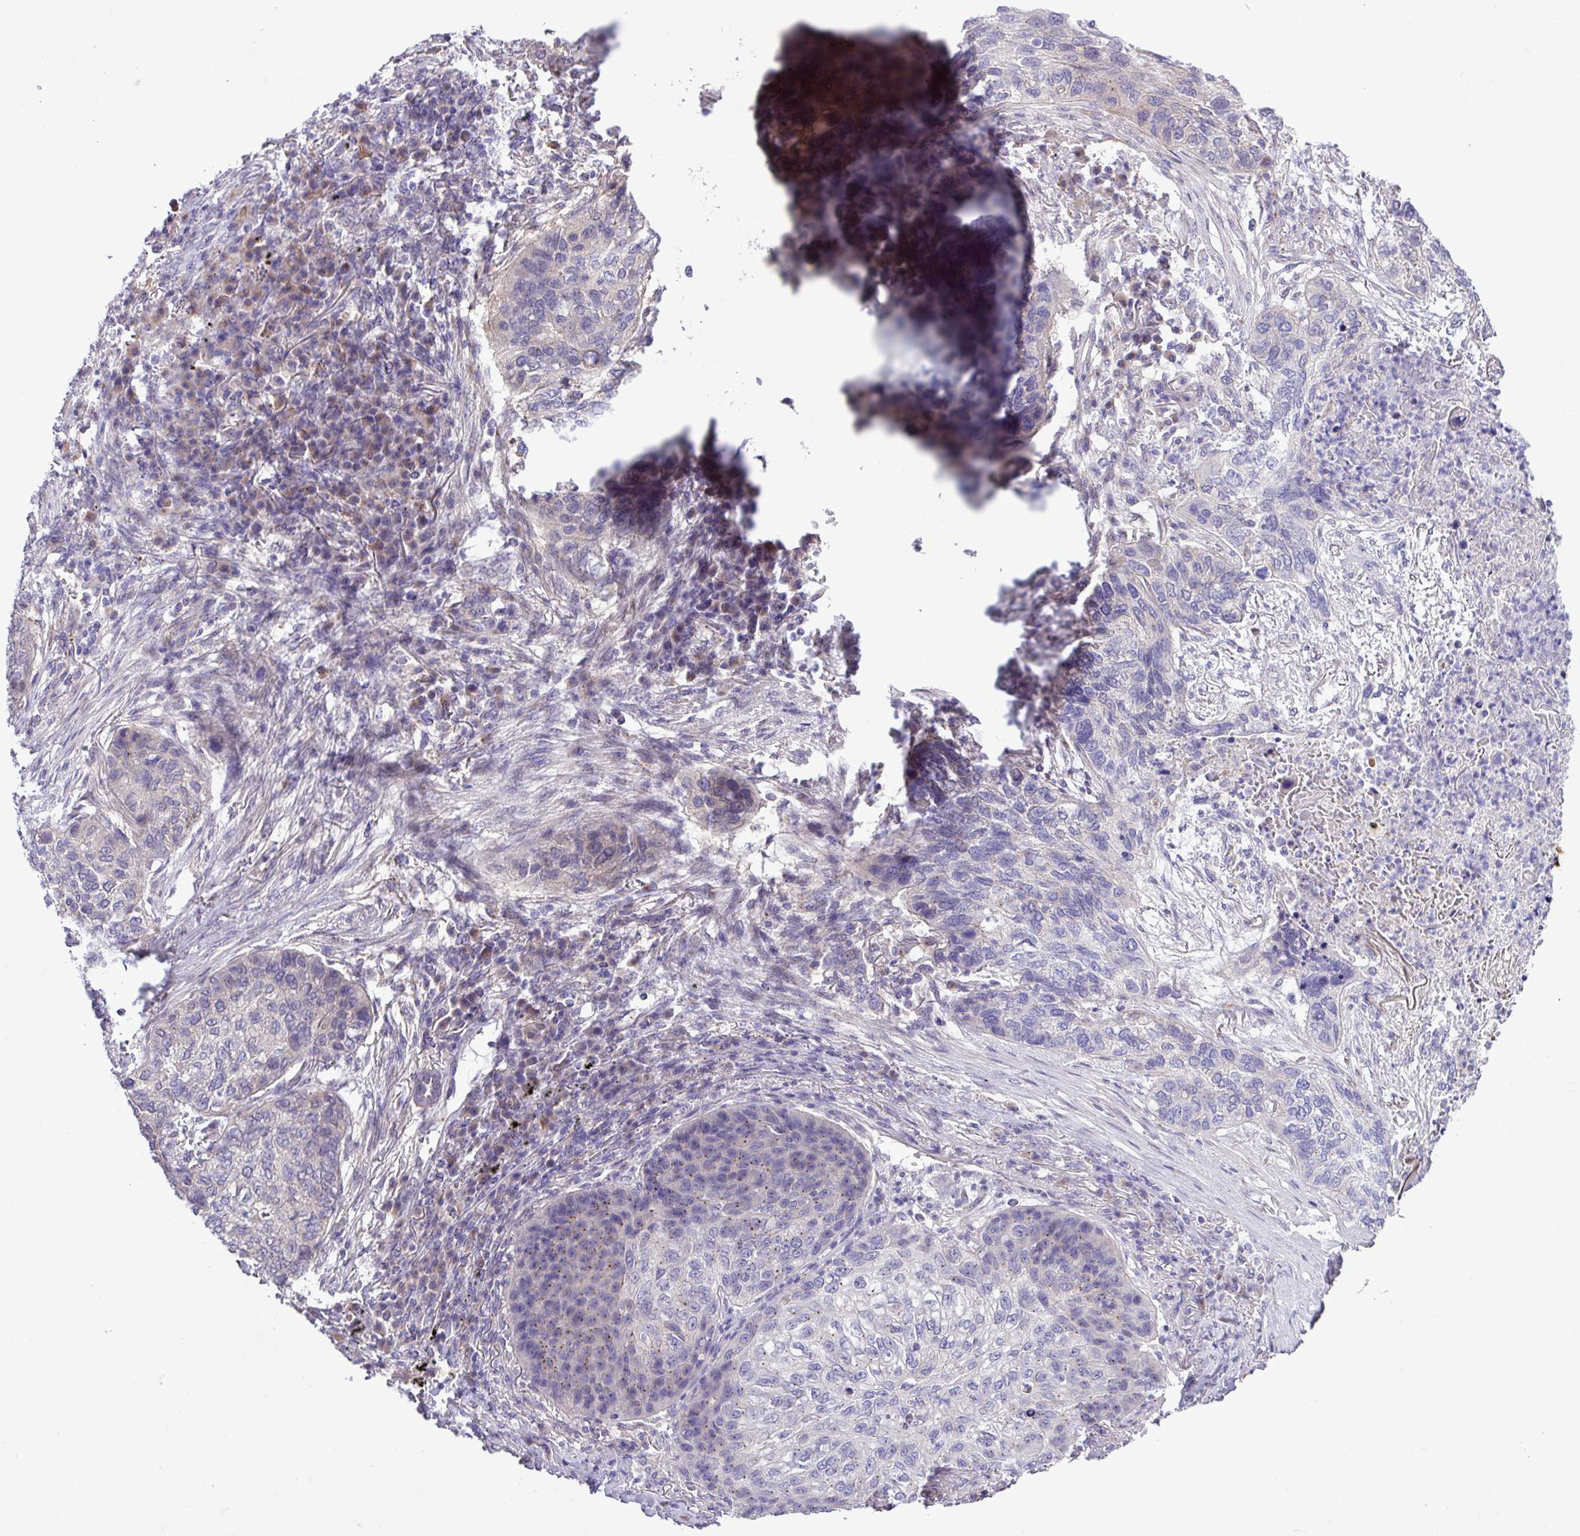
{"staining": {"intensity": "moderate", "quantity": "<25%", "location": "cytoplasmic/membranous"}, "tissue": "lung cancer", "cell_type": "Tumor cells", "image_type": "cancer", "snomed": [{"axis": "morphology", "description": "Squamous cell carcinoma, NOS"}, {"axis": "topography", "description": "Lung"}], "caption": "About <25% of tumor cells in human lung squamous cell carcinoma reveal moderate cytoplasmic/membranous protein staining as visualized by brown immunohistochemical staining.", "gene": "SPINK8", "patient": {"sex": "female", "age": 63}}